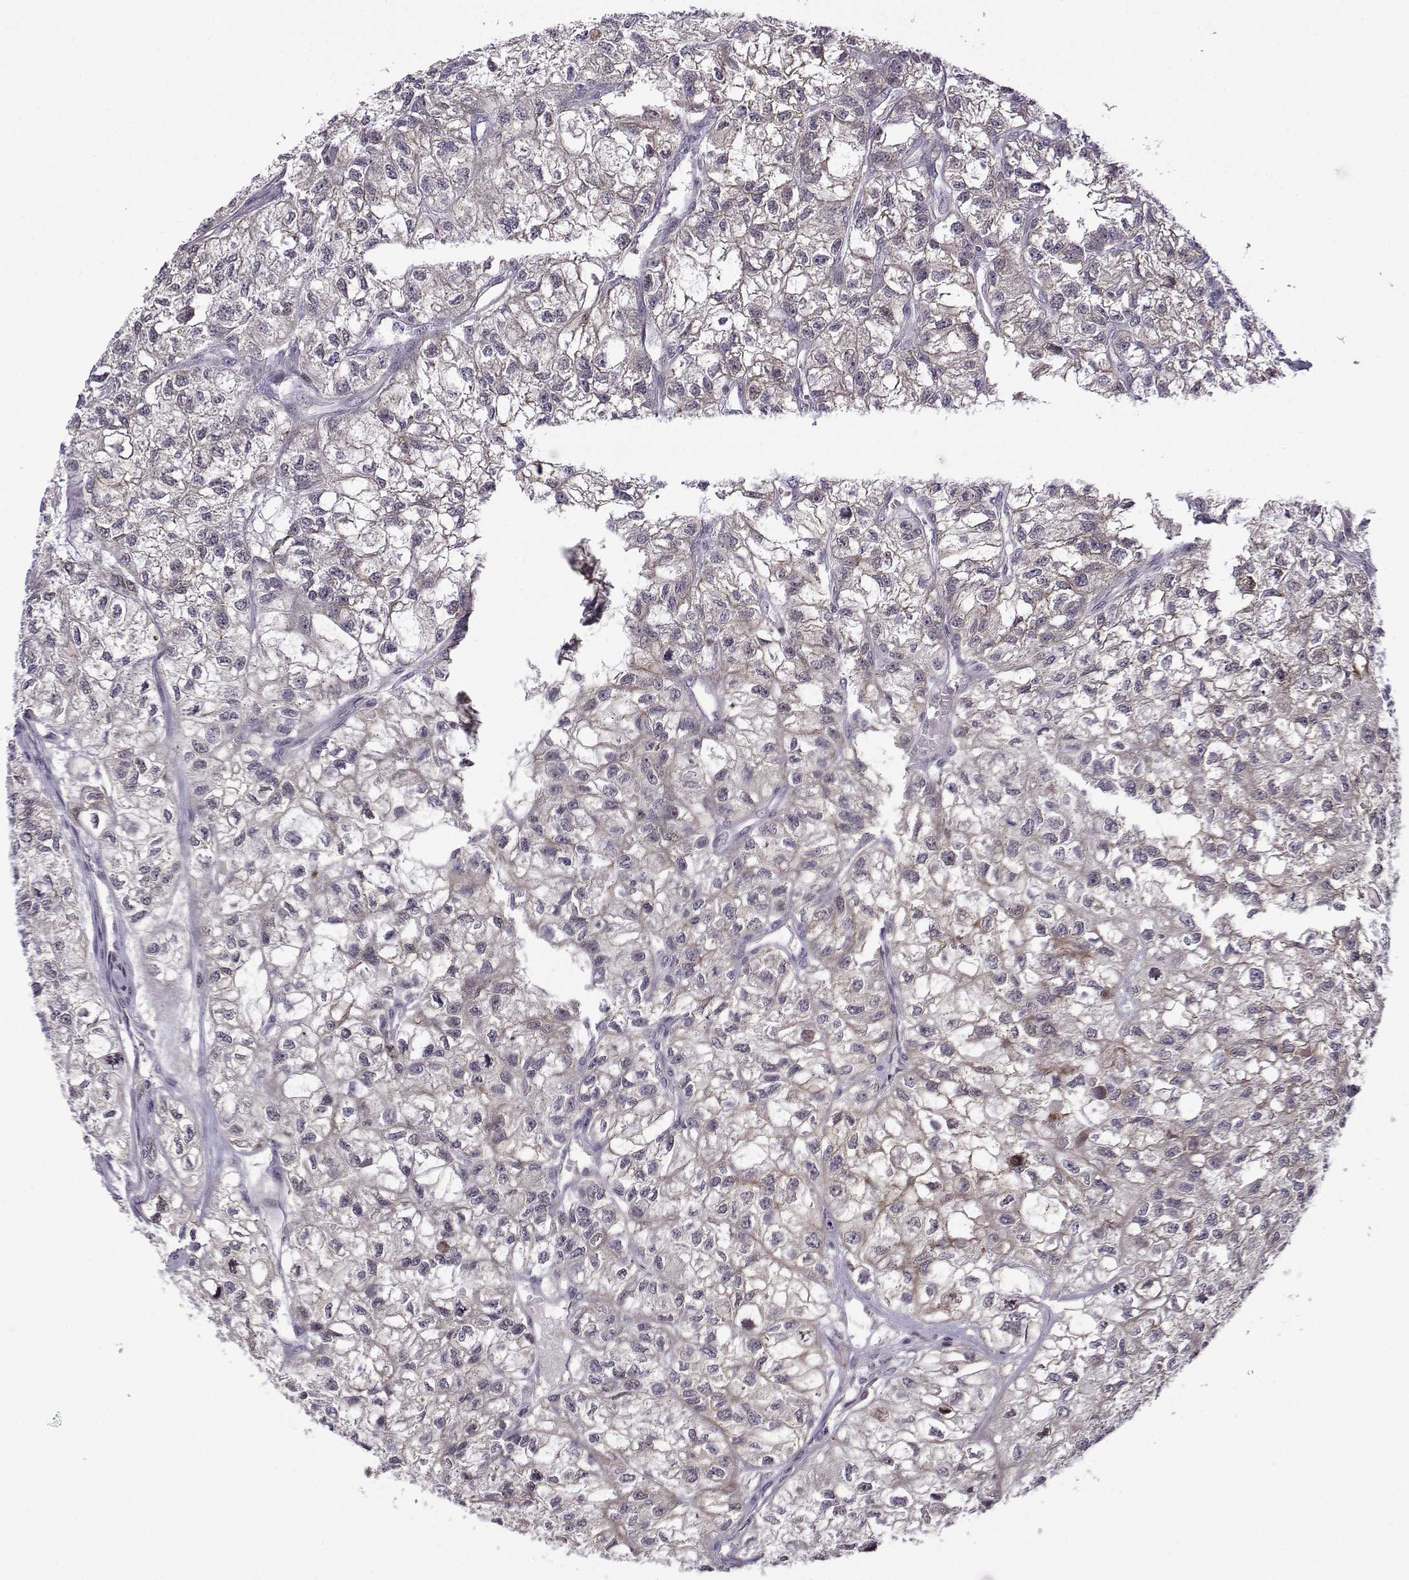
{"staining": {"intensity": "negative", "quantity": "none", "location": "none"}, "tissue": "renal cancer", "cell_type": "Tumor cells", "image_type": "cancer", "snomed": [{"axis": "morphology", "description": "Adenocarcinoma, NOS"}, {"axis": "topography", "description": "Kidney"}], "caption": "Protein analysis of renal cancer shows no significant positivity in tumor cells.", "gene": "FGF3", "patient": {"sex": "male", "age": 56}}